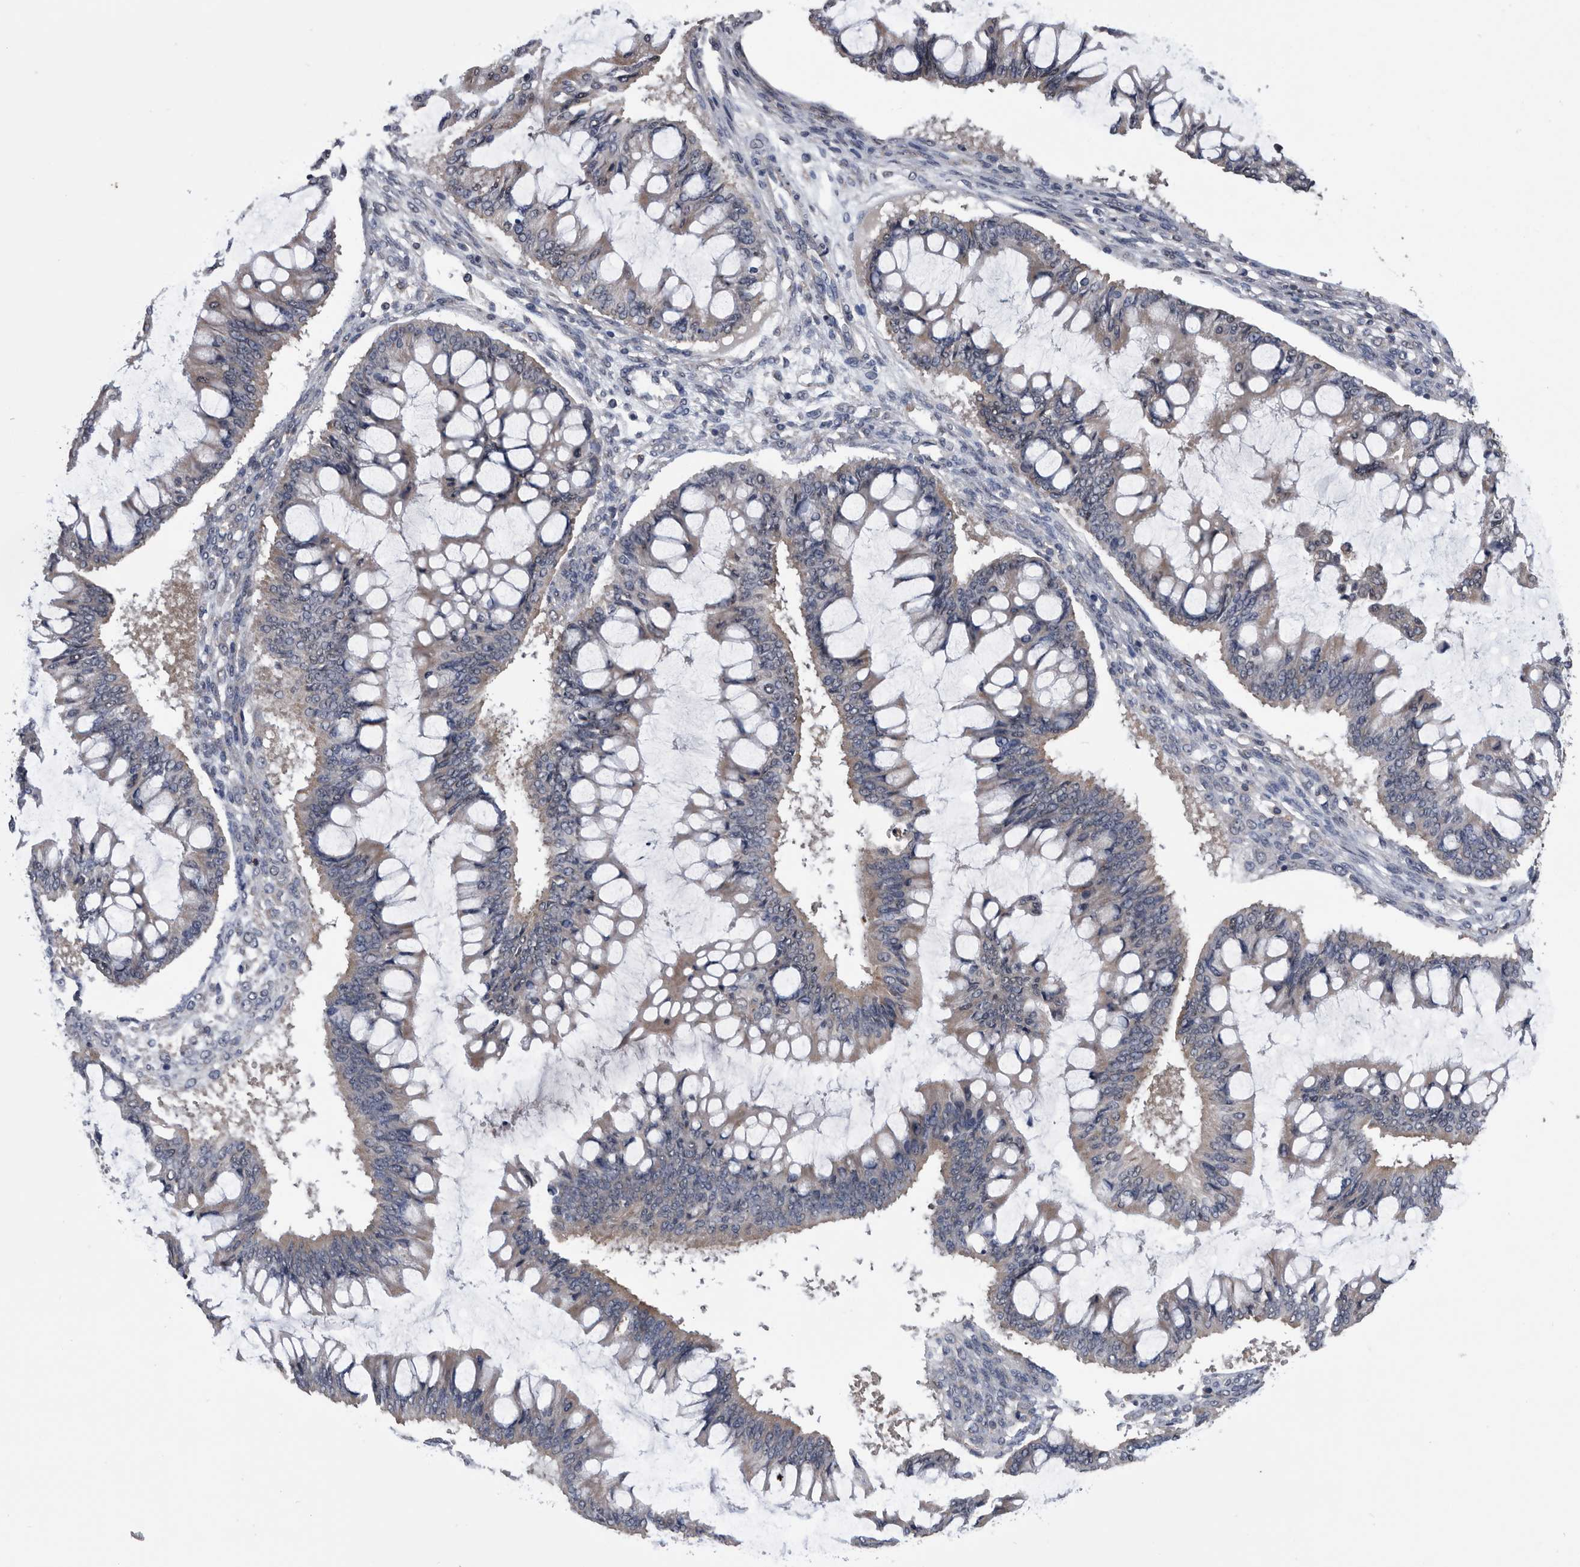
{"staining": {"intensity": "weak", "quantity": "<25%", "location": "cytoplasmic/membranous"}, "tissue": "ovarian cancer", "cell_type": "Tumor cells", "image_type": "cancer", "snomed": [{"axis": "morphology", "description": "Cystadenocarcinoma, mucinous, NOS"}, {"axis": "topography", "description": "Ovary"}], "caption": "Ovarian cancer (mucinous cystadenocarcinoma) was stained to show a protein in brown. There is no significant staining in tumor cells.", "gene": "NRBP1", "patient": {"sex": "female", "age": 73}}